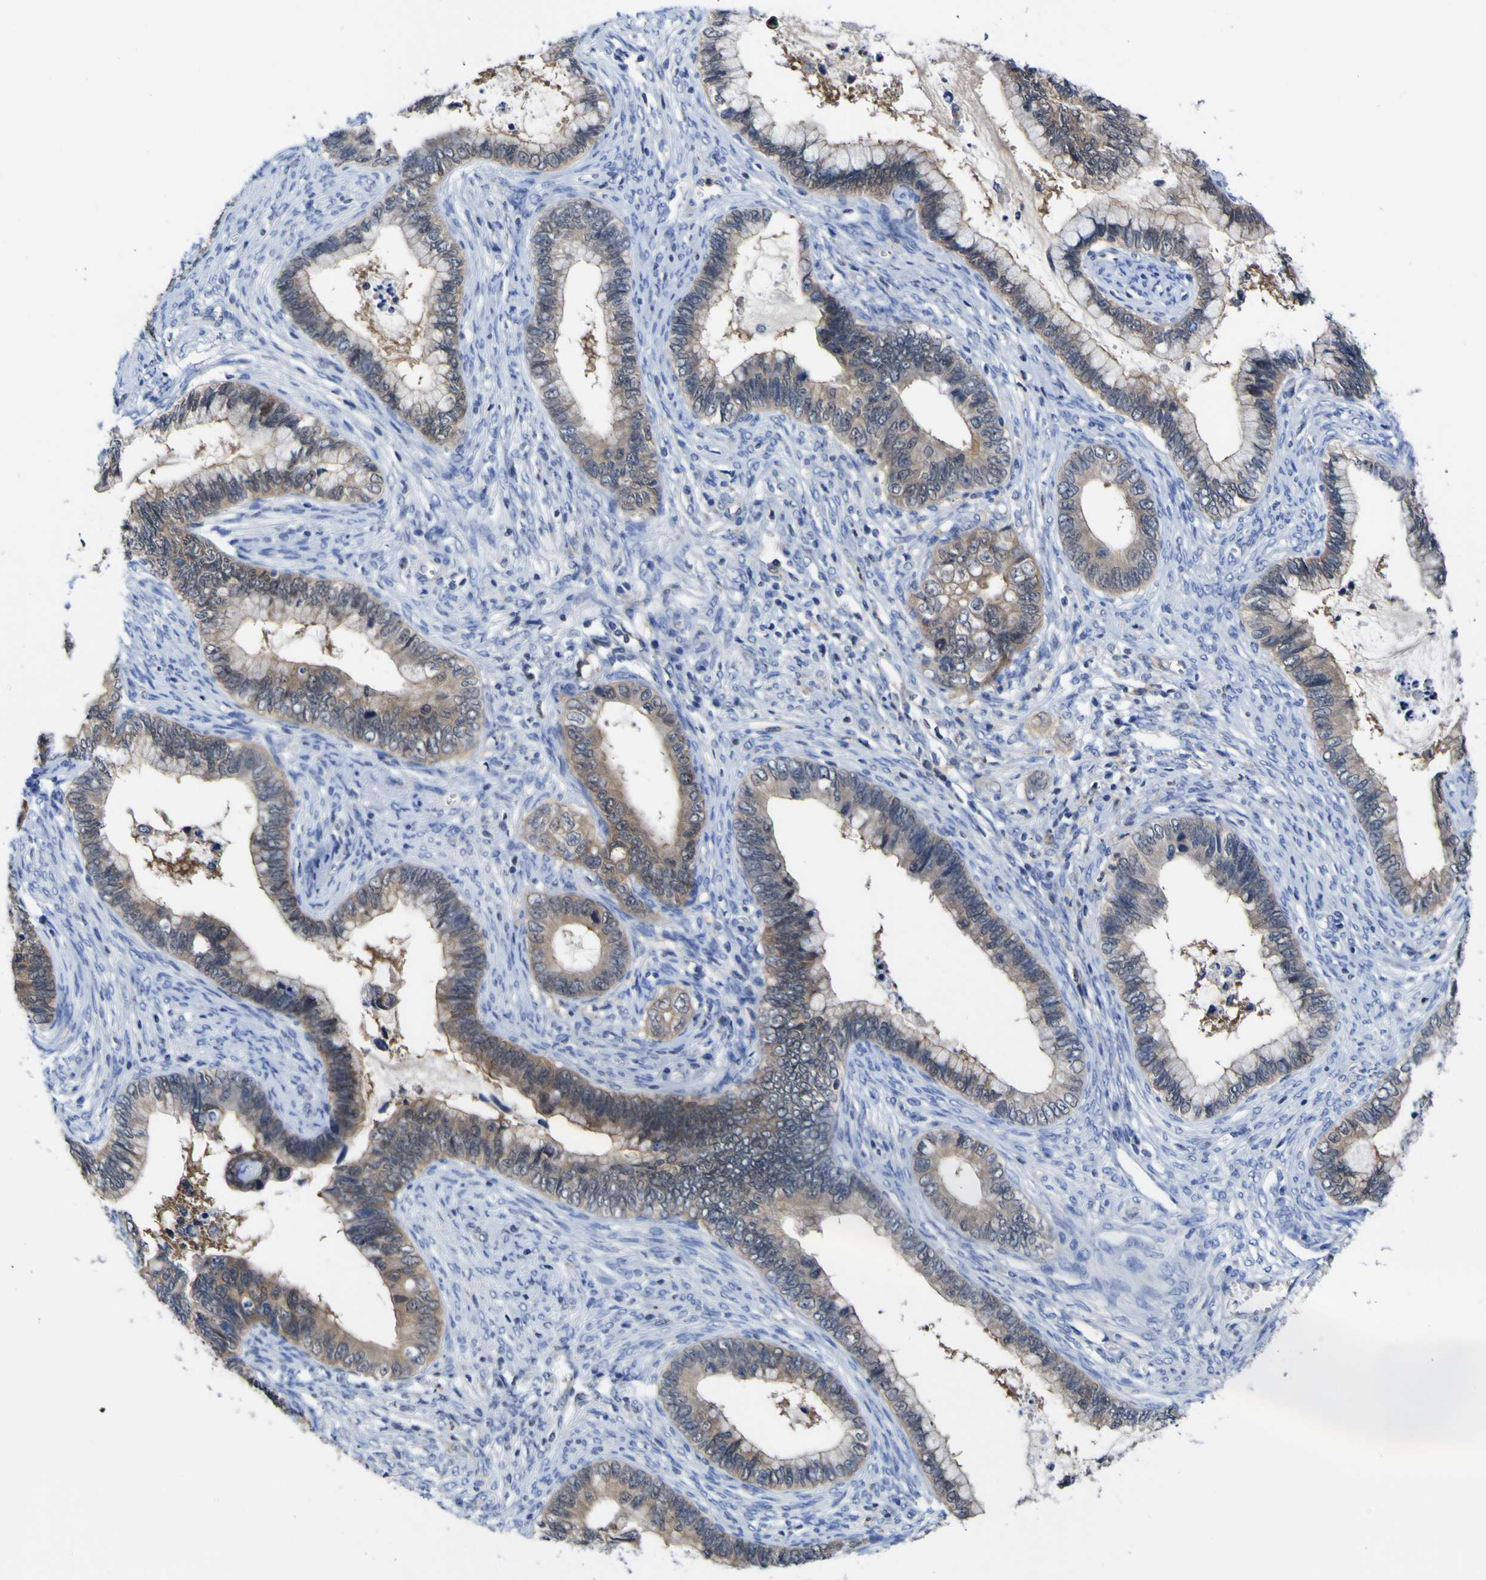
{"staining": {"intensity": "weak", "quantity": ">75%", "location": "cytoplasmic/membranous"}, "tissue": "cervical cancer", "cell_type": "Tumor cells", "image_type": "cancer", "snomed": [{"axis": "morphology", "description": "Adenocarcinoma, NOS"}, {"axis": "topography", "description": "Cervix"}], "caption": "Immunohistochemistry histopathology image of human adenocarcinoma (cervical) stained for a protein (brown), which displays low levels of weak cytoplasmic/membranous expression in approximately >75% of tumor cells.", "gene": "CASP6", "patient": {"sex": "female", "age": 44}}